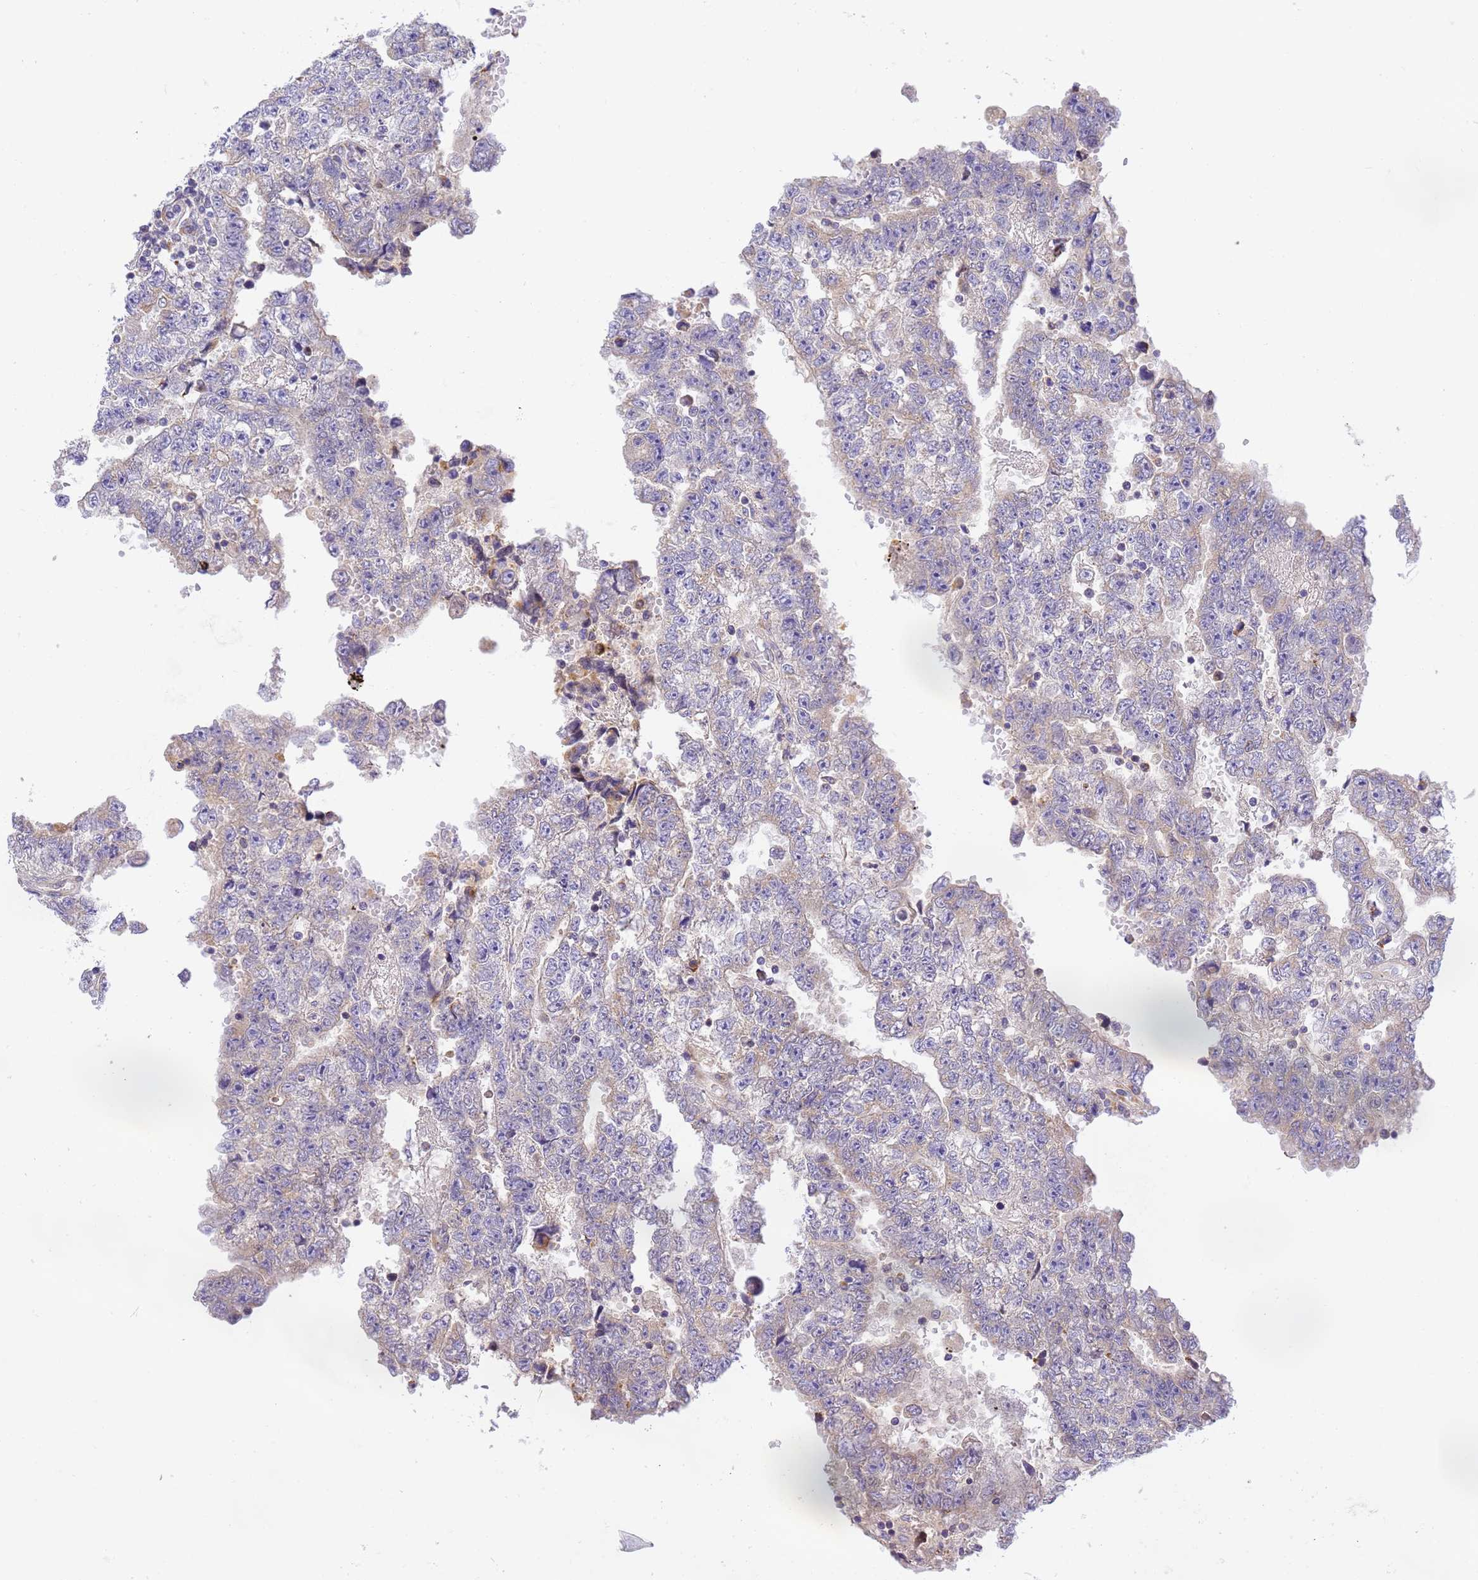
{"staining": {"intensity": "negative", "quantity": "none", "location": "none"}, "tissue": "testis cancer", "cell_type": "Tumor cells", "image_type": "cancer", "snomed": [{"axis": "morphology", "description": "Carcinoma, Embryonal, NOS"}, {"axis": "topography", "description": "Testis"}], "caption": "An immunohistochemistry (IHC) photomicrograph of testis cancer (embryonal carcinoma) is shown. There is no staining in tumor cells of testis cancer (embryonal carcinoma).", "gene": "RHBDD3", "patient": {"sex": "male", "age": 25}}